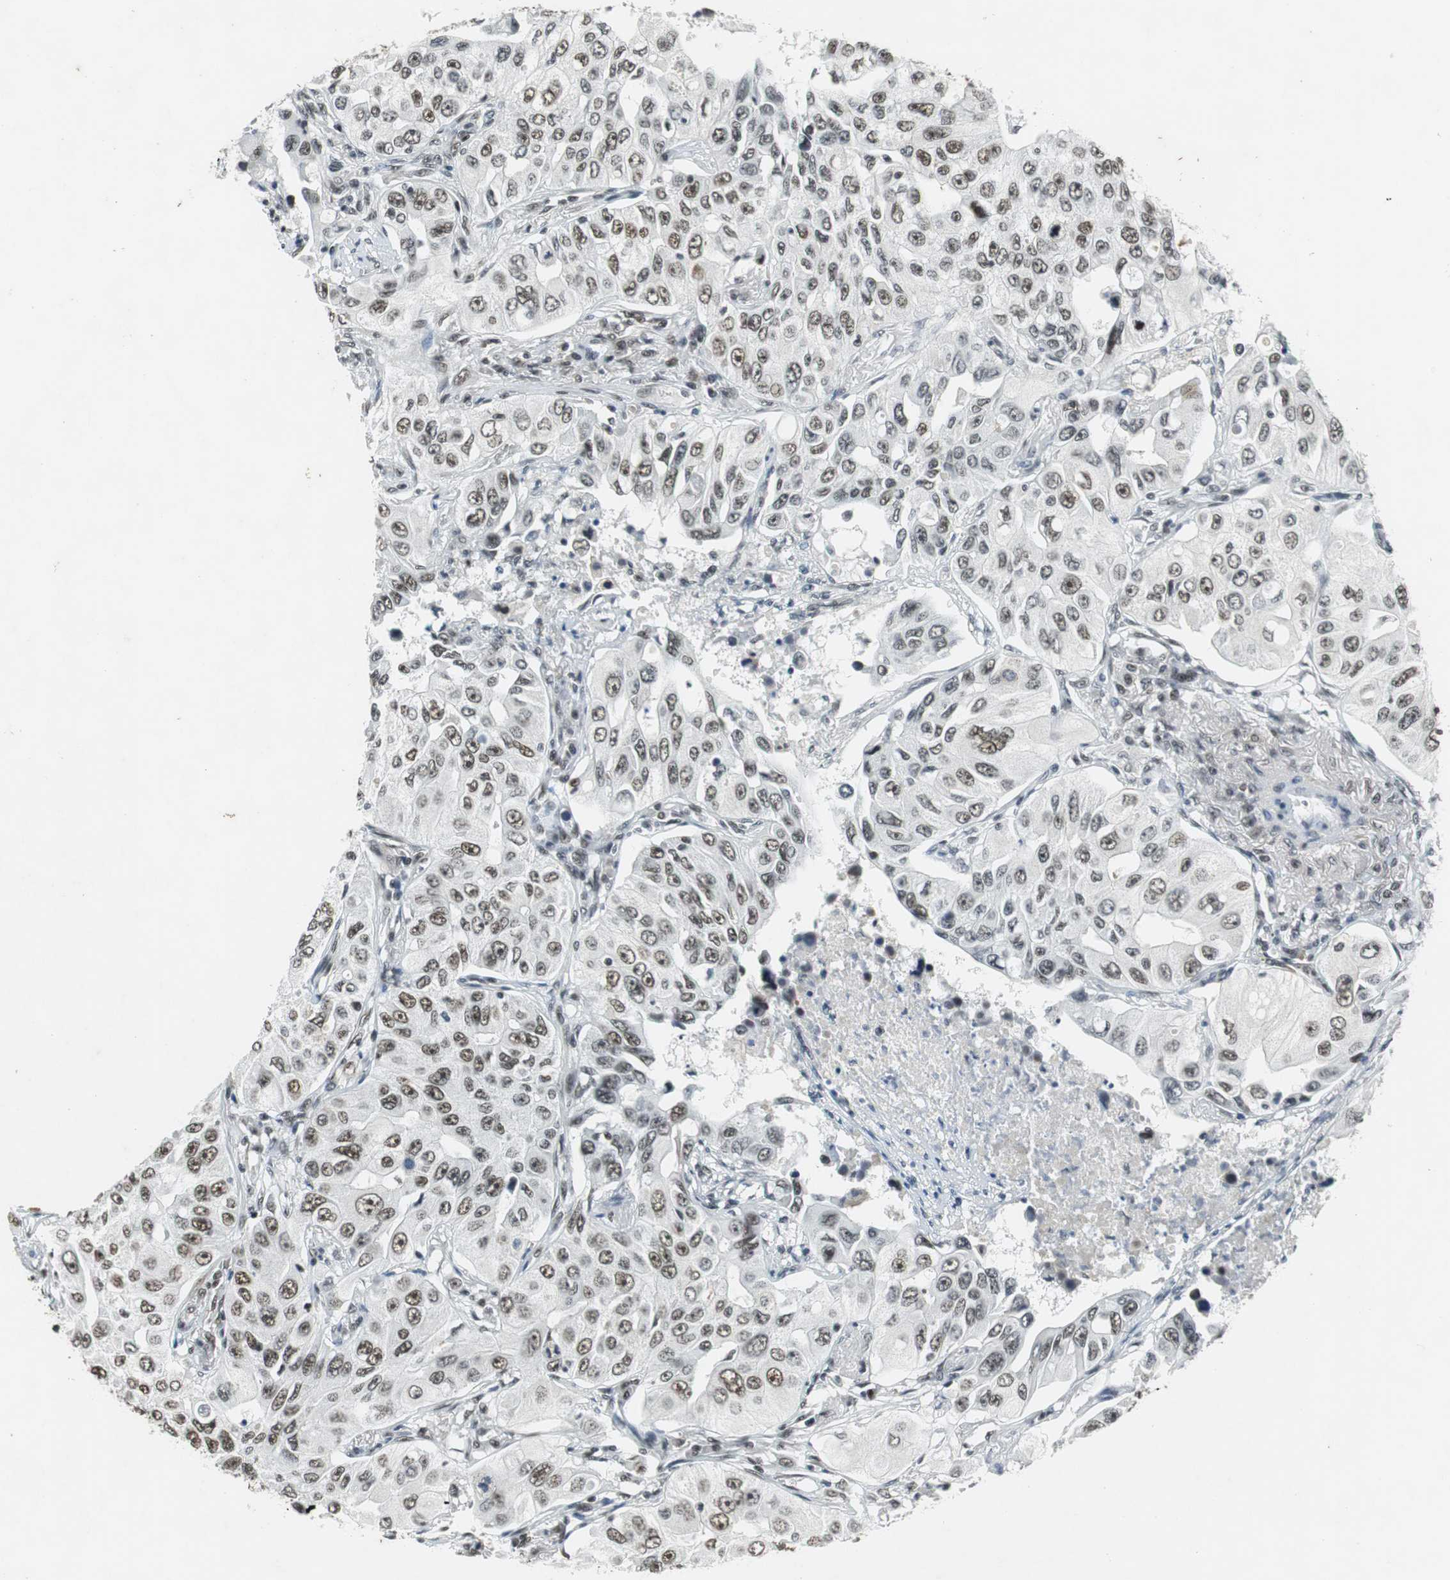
{"staining": {"intensity": "moderate", "quantity": ">75%", "location": "nuclear"}, "tissue": "lung cancer", "cell_type": "Tumor cells", "image_type": "cancer", "snomed": [{"axis": "morphology", "description": "Adenocarcinoma, NOS"}, {"axis": "topography", "description": "Lung"}], "caption": "Protein analysis of lung cancer (adenocarcinoma) tissue exhibits moderate nuclear staining in about >75% of tumor cells.", "gene": "PRKDC", "patient": {"sex": "male", "age": 84}}